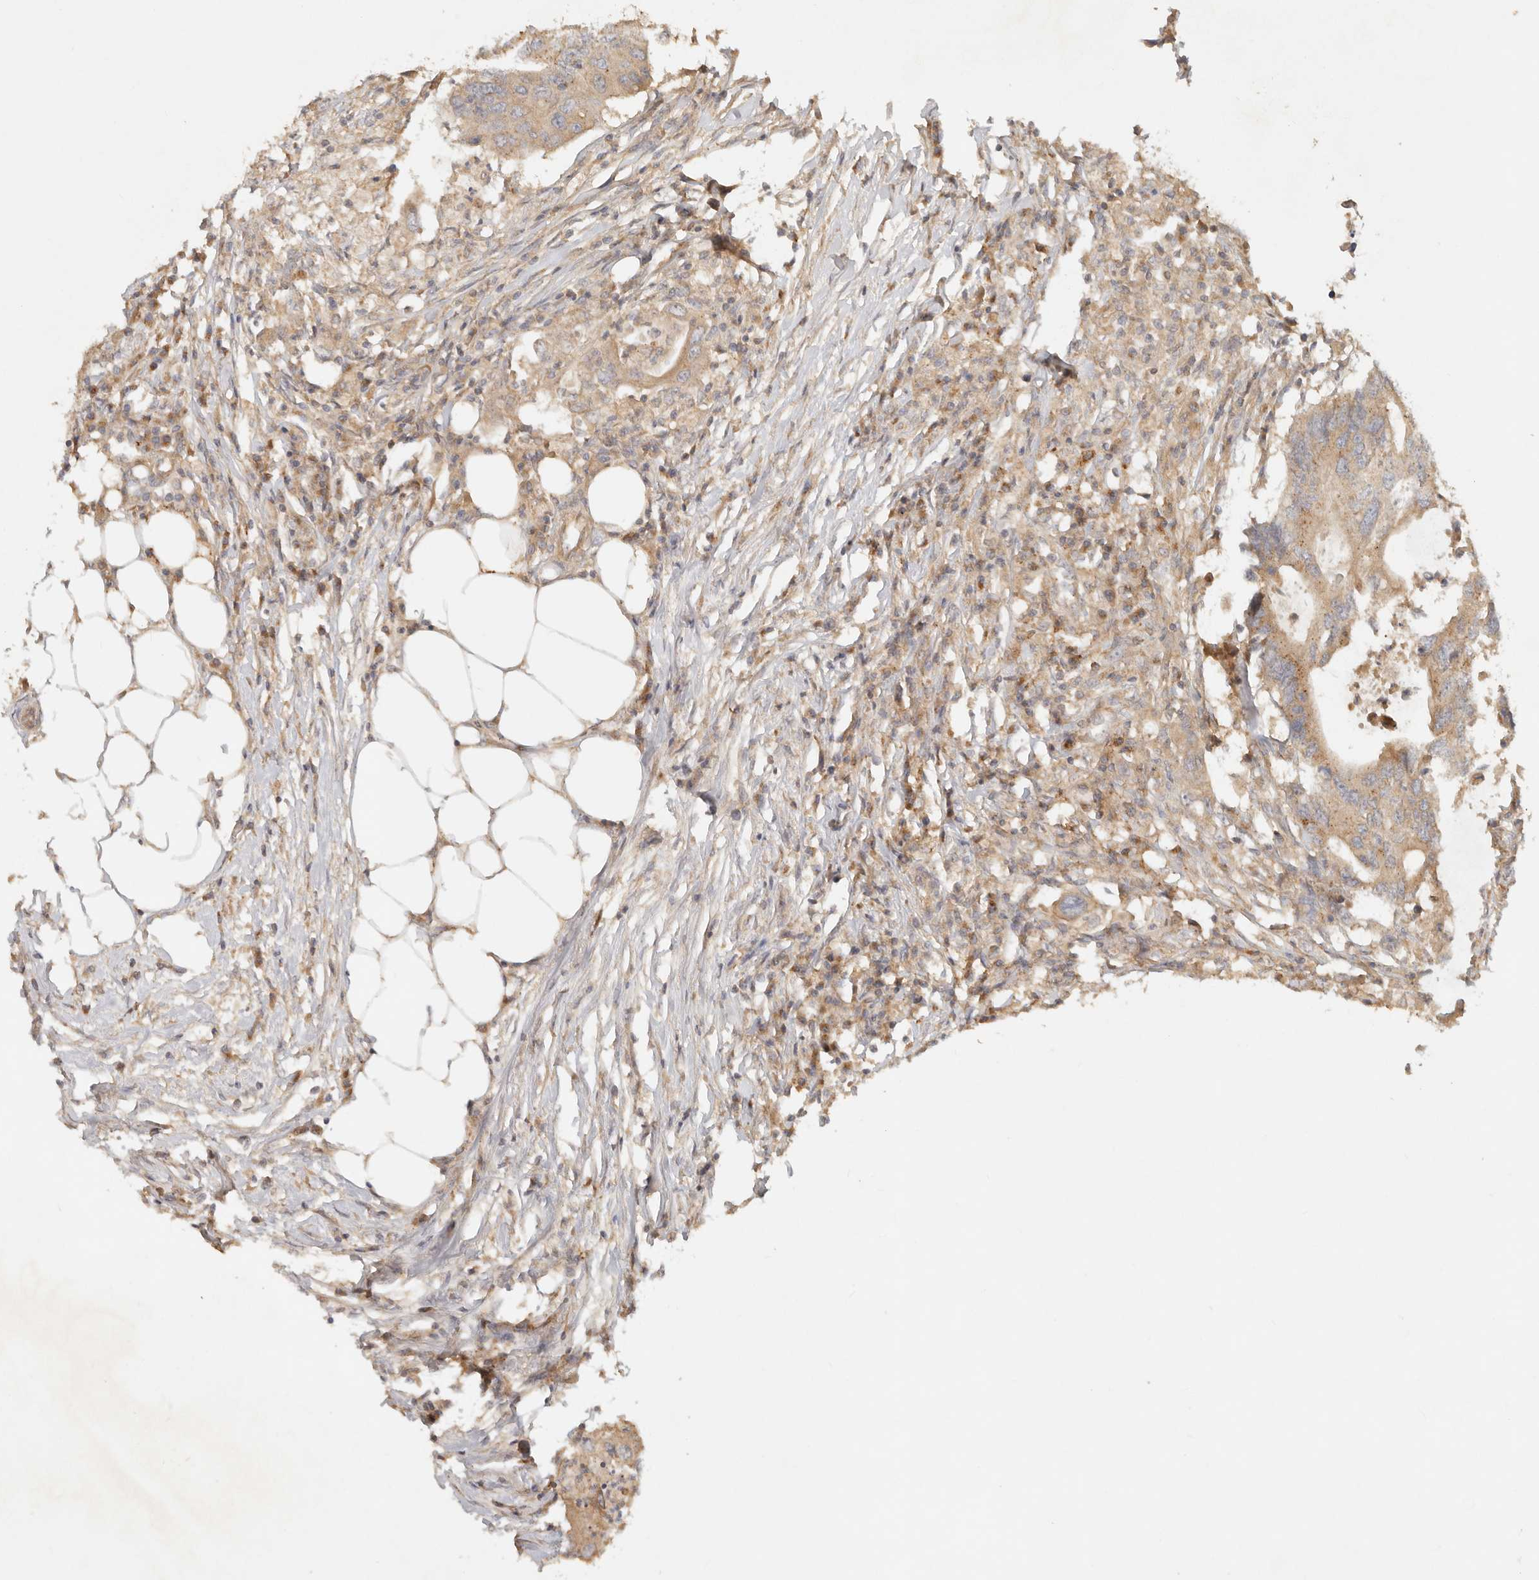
{"staining": {"intensity": "moderate", "quantity": ">75%", "location": "cytoplasmic/membranous"}, "tissue": "colorectal cancer", "cell_type": "Tumor cells", "image_type": "cancer", "snomed": [{"axis": "morphology", "description": "Adenocarcinoma, NOS"}, {"axis": "topography", "description": "Colon"}], "caption": "A medium amount of moderate cytoplasmic/membranous positivity is present in about >75% of tumor cells in colorectal adenocarcinoma tissue.", "gene": "HECTD3", "patient": {"sex": "male", "age": 71}}